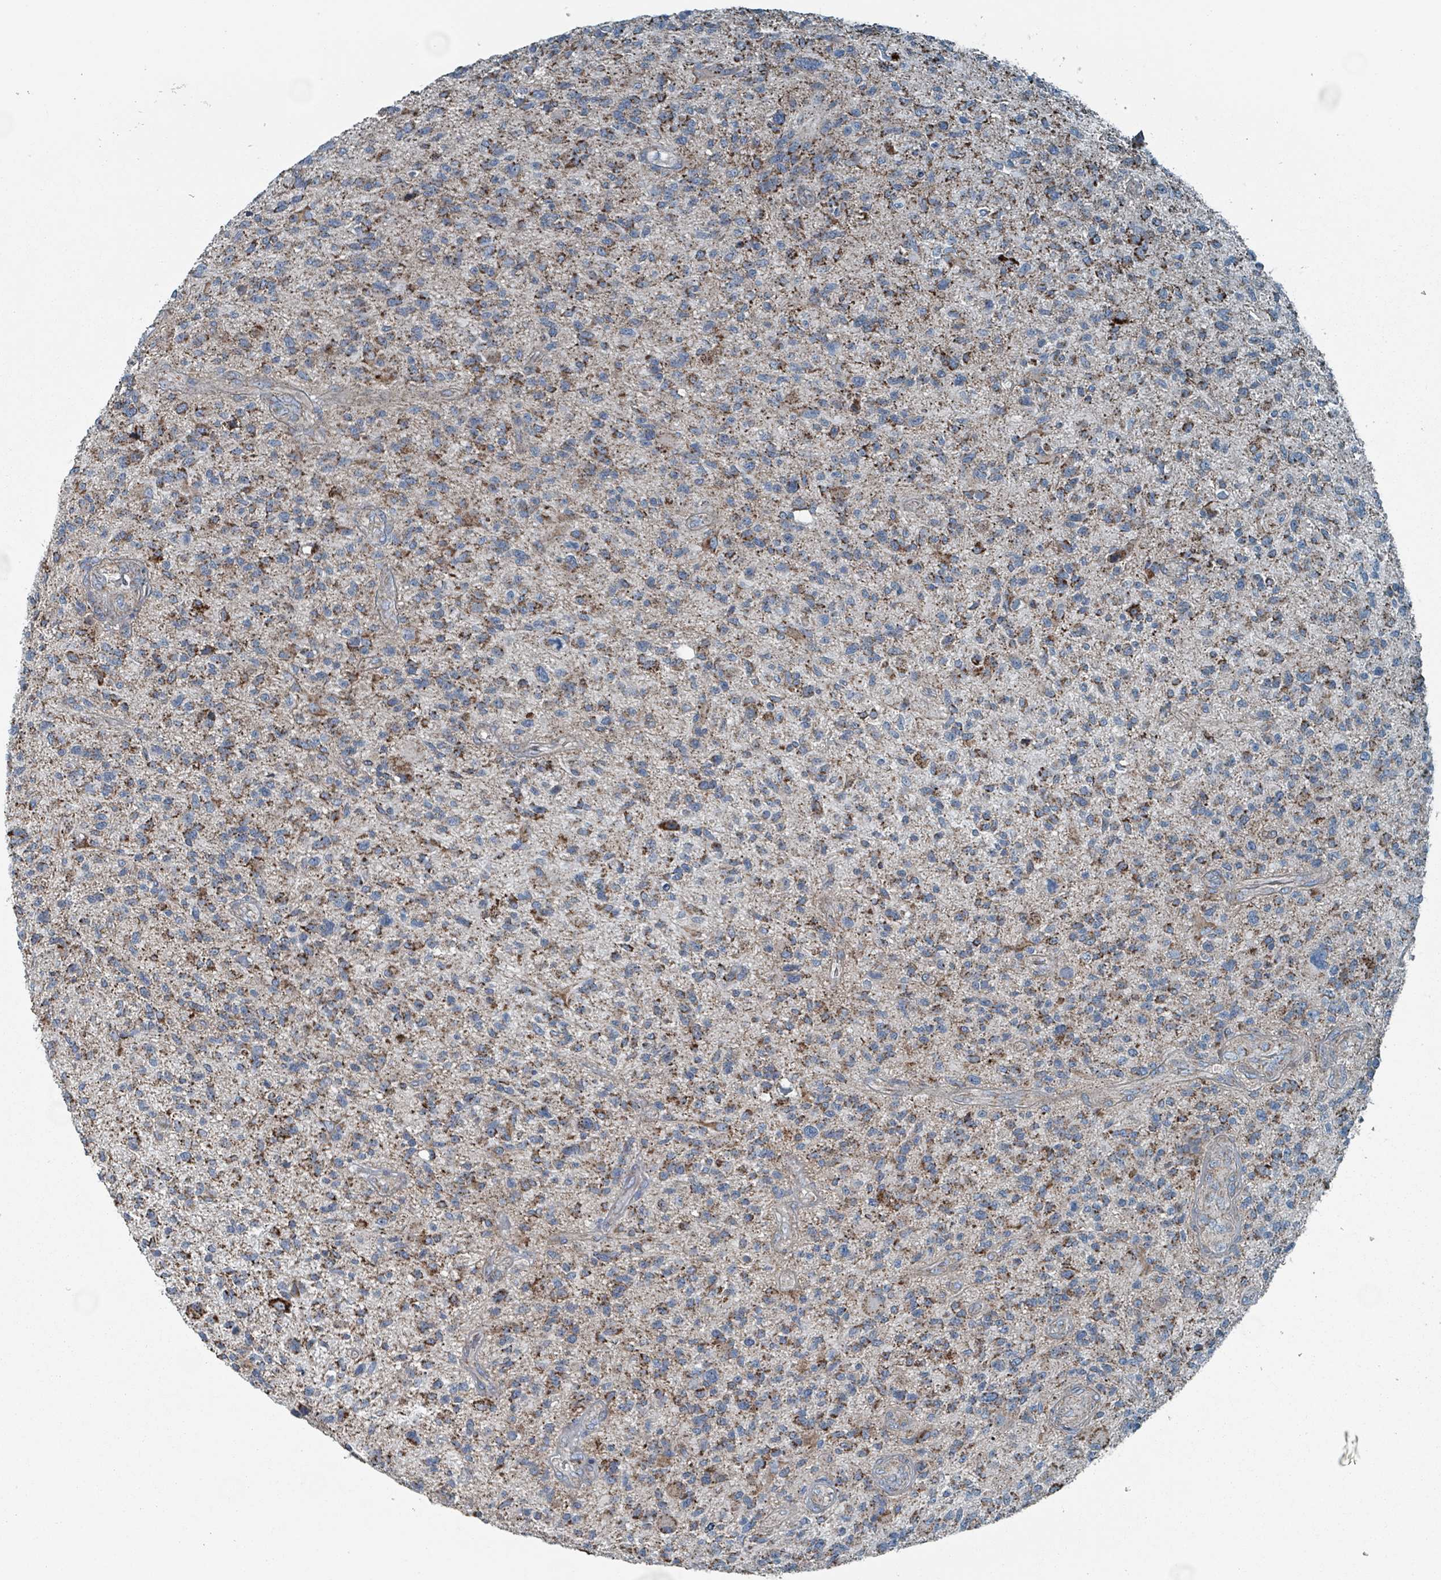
{"staining": {"intensity": "moderate", "quantity": "25%-75%", "location": "cytoplasmic/membranous"}, "tissue": "glioma", "cell_type": "Tumor cells", "image_type": "cancer", "snomed": [{"axis": "morphology", "description": "Glioma, malignant, High grade"}, {"axis": "topography", "description": "Brain"}], "caption": "A photomicrograph of malignant high-grade glioma stained for a protein displays moderate cytoplasmic/membranous brown staining in tumor cells. (Brightfield microscopy of DAB IHC at high magnification).", "gene": "ABHD18", "patient": {"sex": "male", "age": 47}}